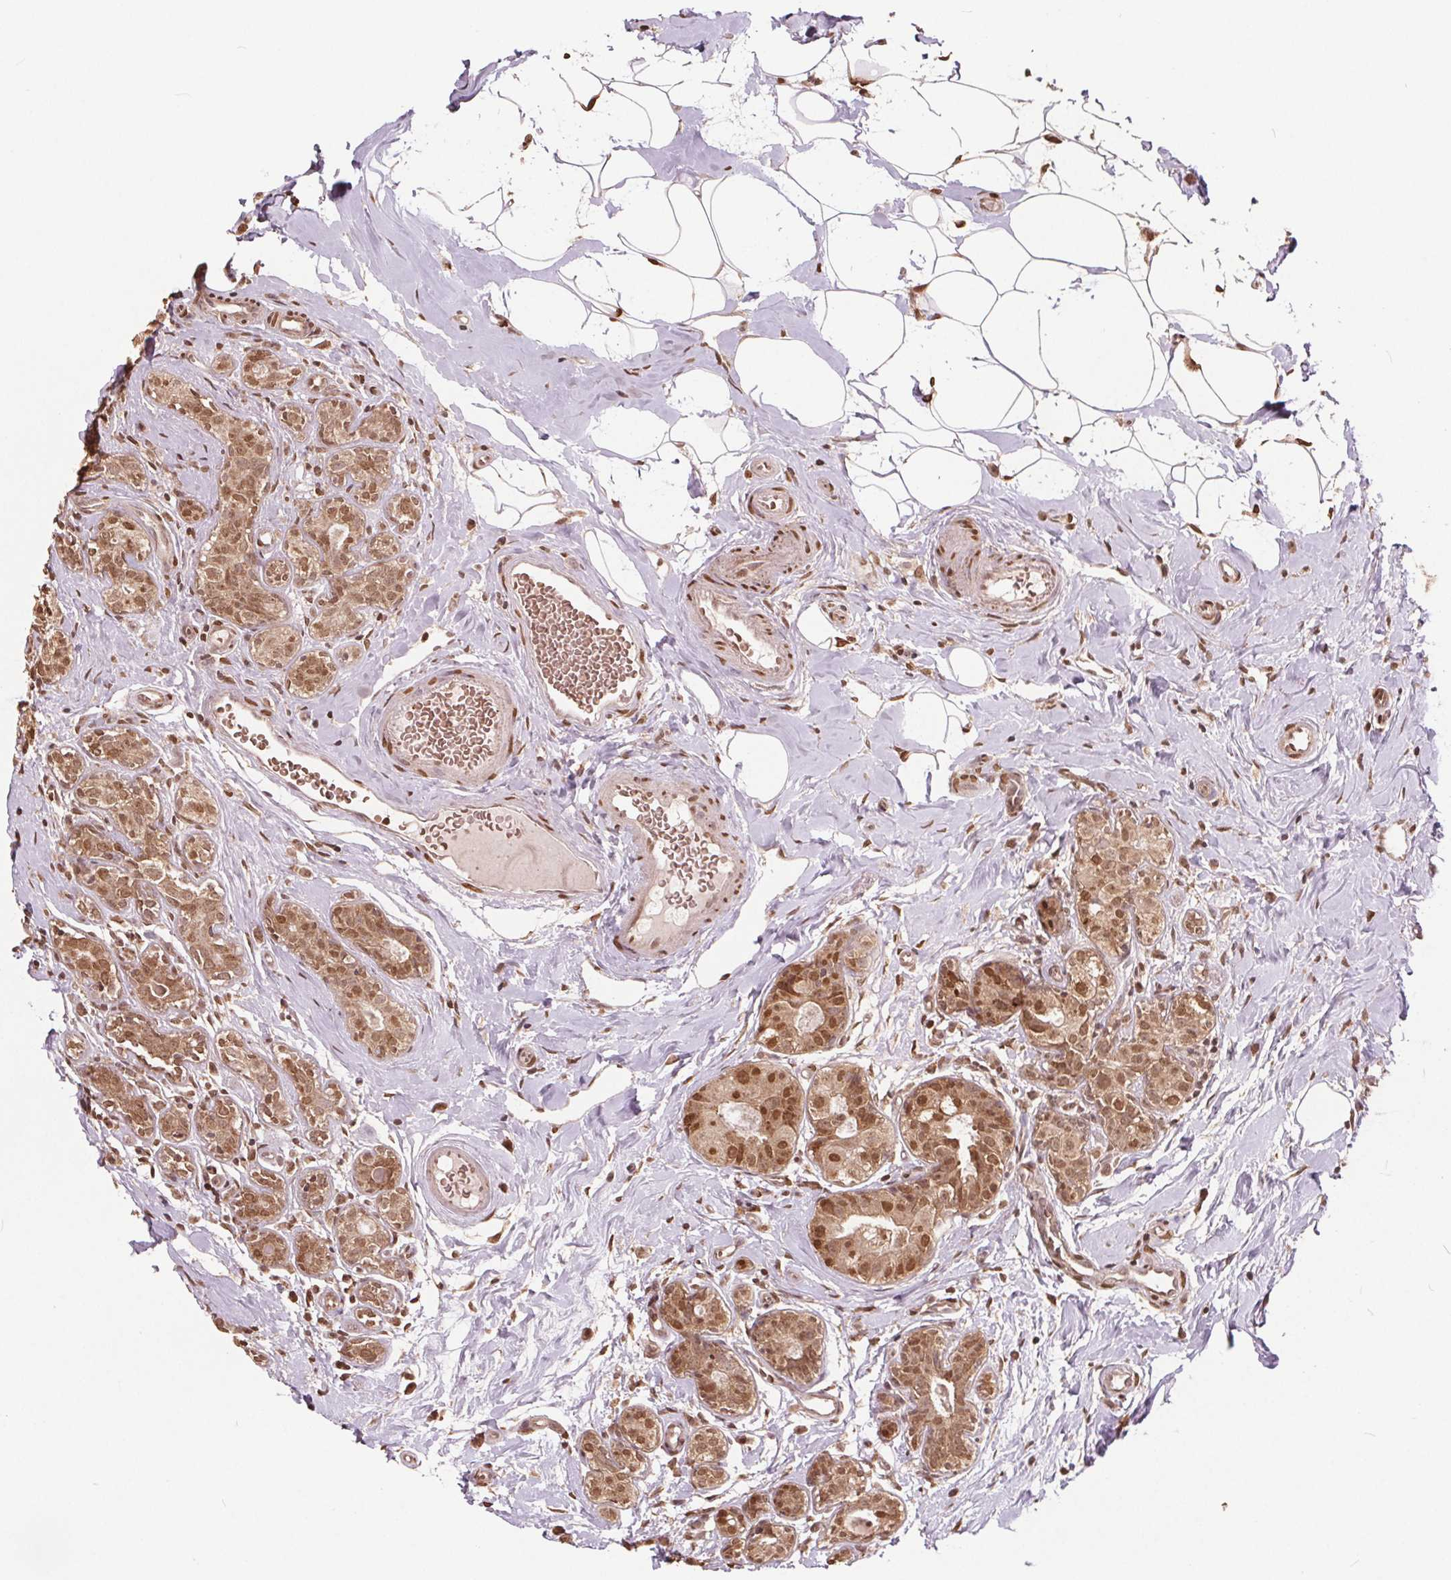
{"staining": {"intensity": "moderate", "quantity": ">75%", "location": "cytoplasmic/membranous,nuclear"}, "tissue": "breast cancer", "cell_type": "Tumor cells", "image_type": "cancer", "snomed": [{"axis": "morphology", "description": "Normal tissue, NOS"}, {"axis": "morphology", "description": "Duct carcinoma"}, {"axis": "topography", "description": "Breast"}], "caption": "Moderate cytoplasmic/membranous and nuclear protein positivity is identified in approximately >75% of tumor cells in intraductal carcinoma (breast).", "gene": "HIF1AN", "patient": {"sex": "female", "age": 43}}